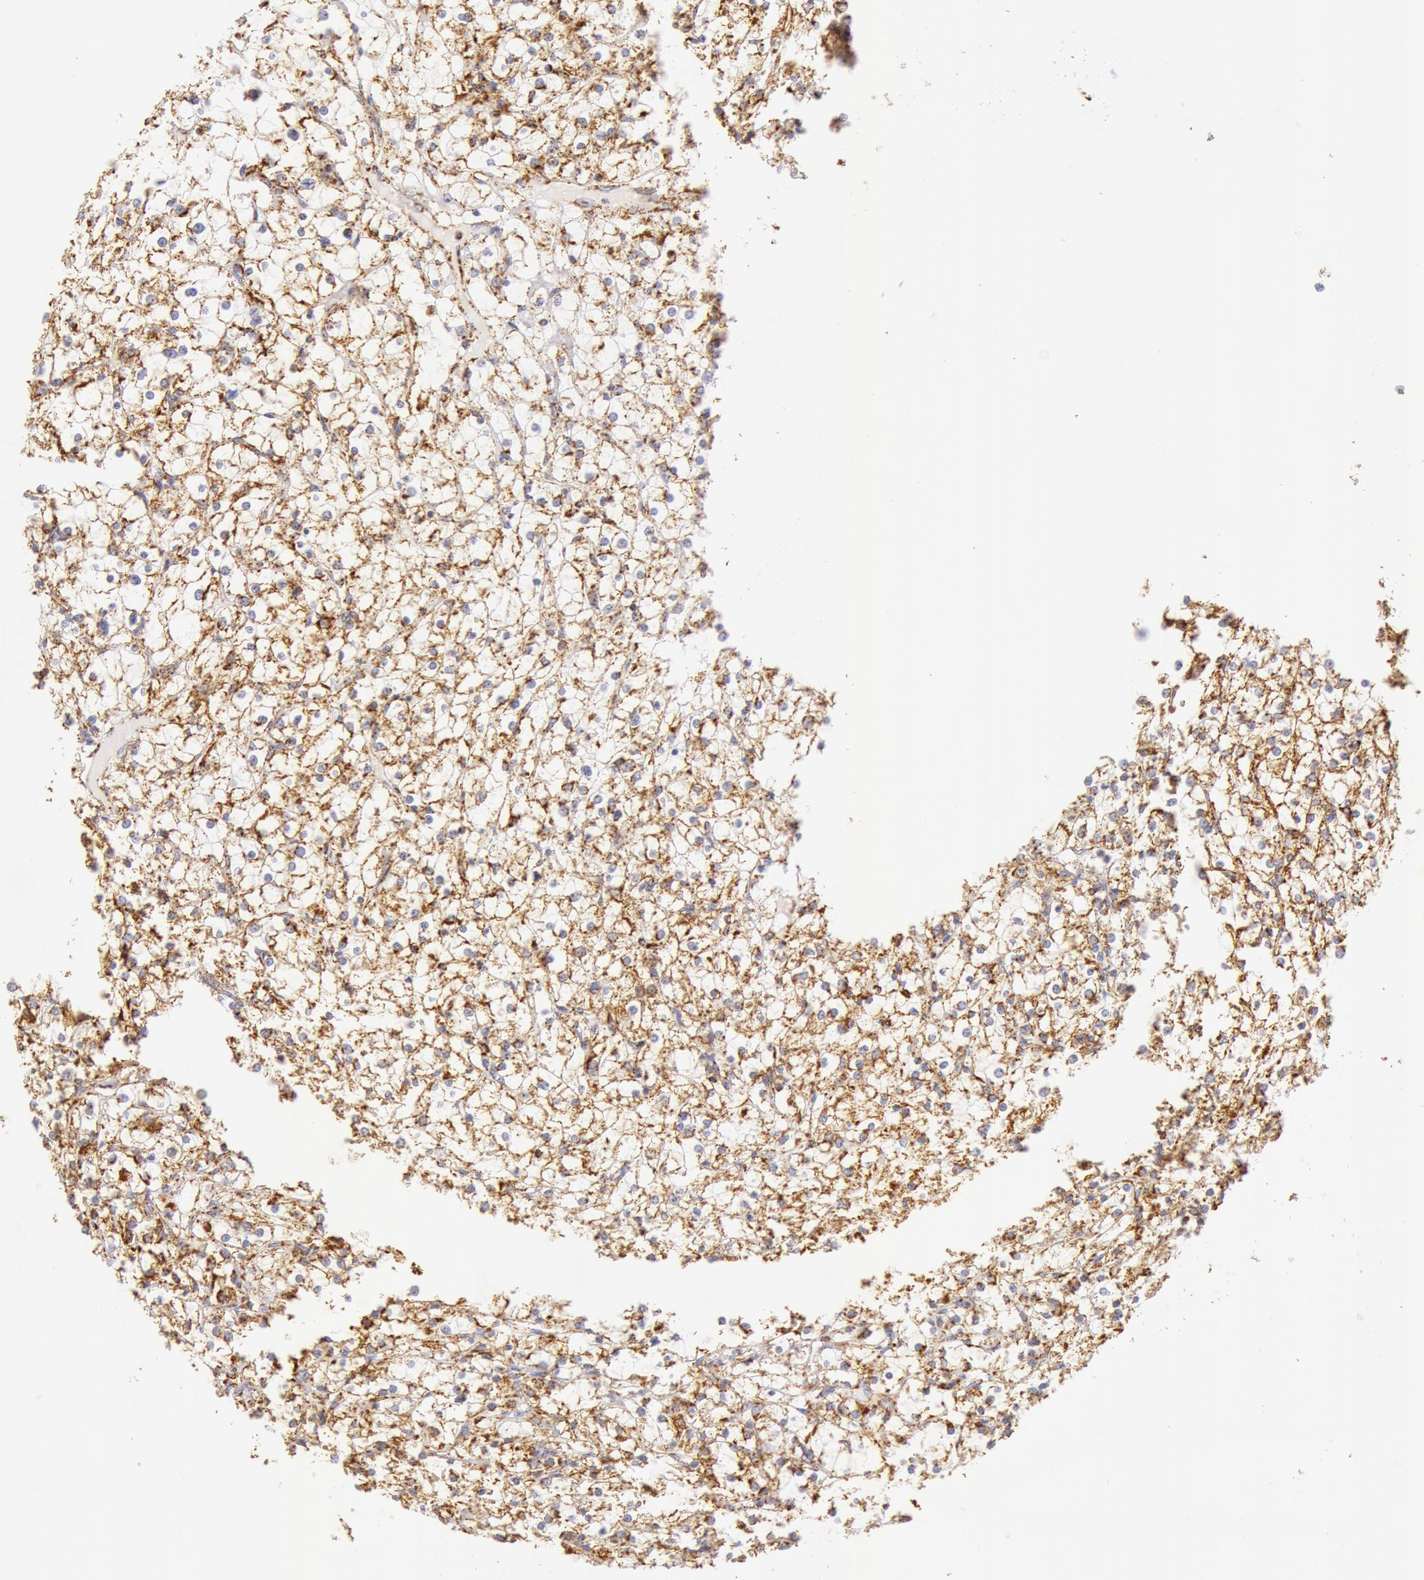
{"staining": {"intensity": "moderate", "quantity": ">75%", "location": "cytoplasmic/membranous"}, "tissue": "renal cancer", "cell_type": "Tumor cells", "image_type": "cancer", "snomed": [{"axis": "morphology", "description": "Adenocarcinoma, NOS"}, {"axis": "topography", "description": "Kidney"}], "caption": "IHC image of human renal cancer stained for a protein (brown), which demonstrates medium levels of moderate cytoplasmic/membranous staining in approximately >75% of tumor cells.", "gene": "ATP5F1B", "patient": {"sex": "female", "age": 73}}